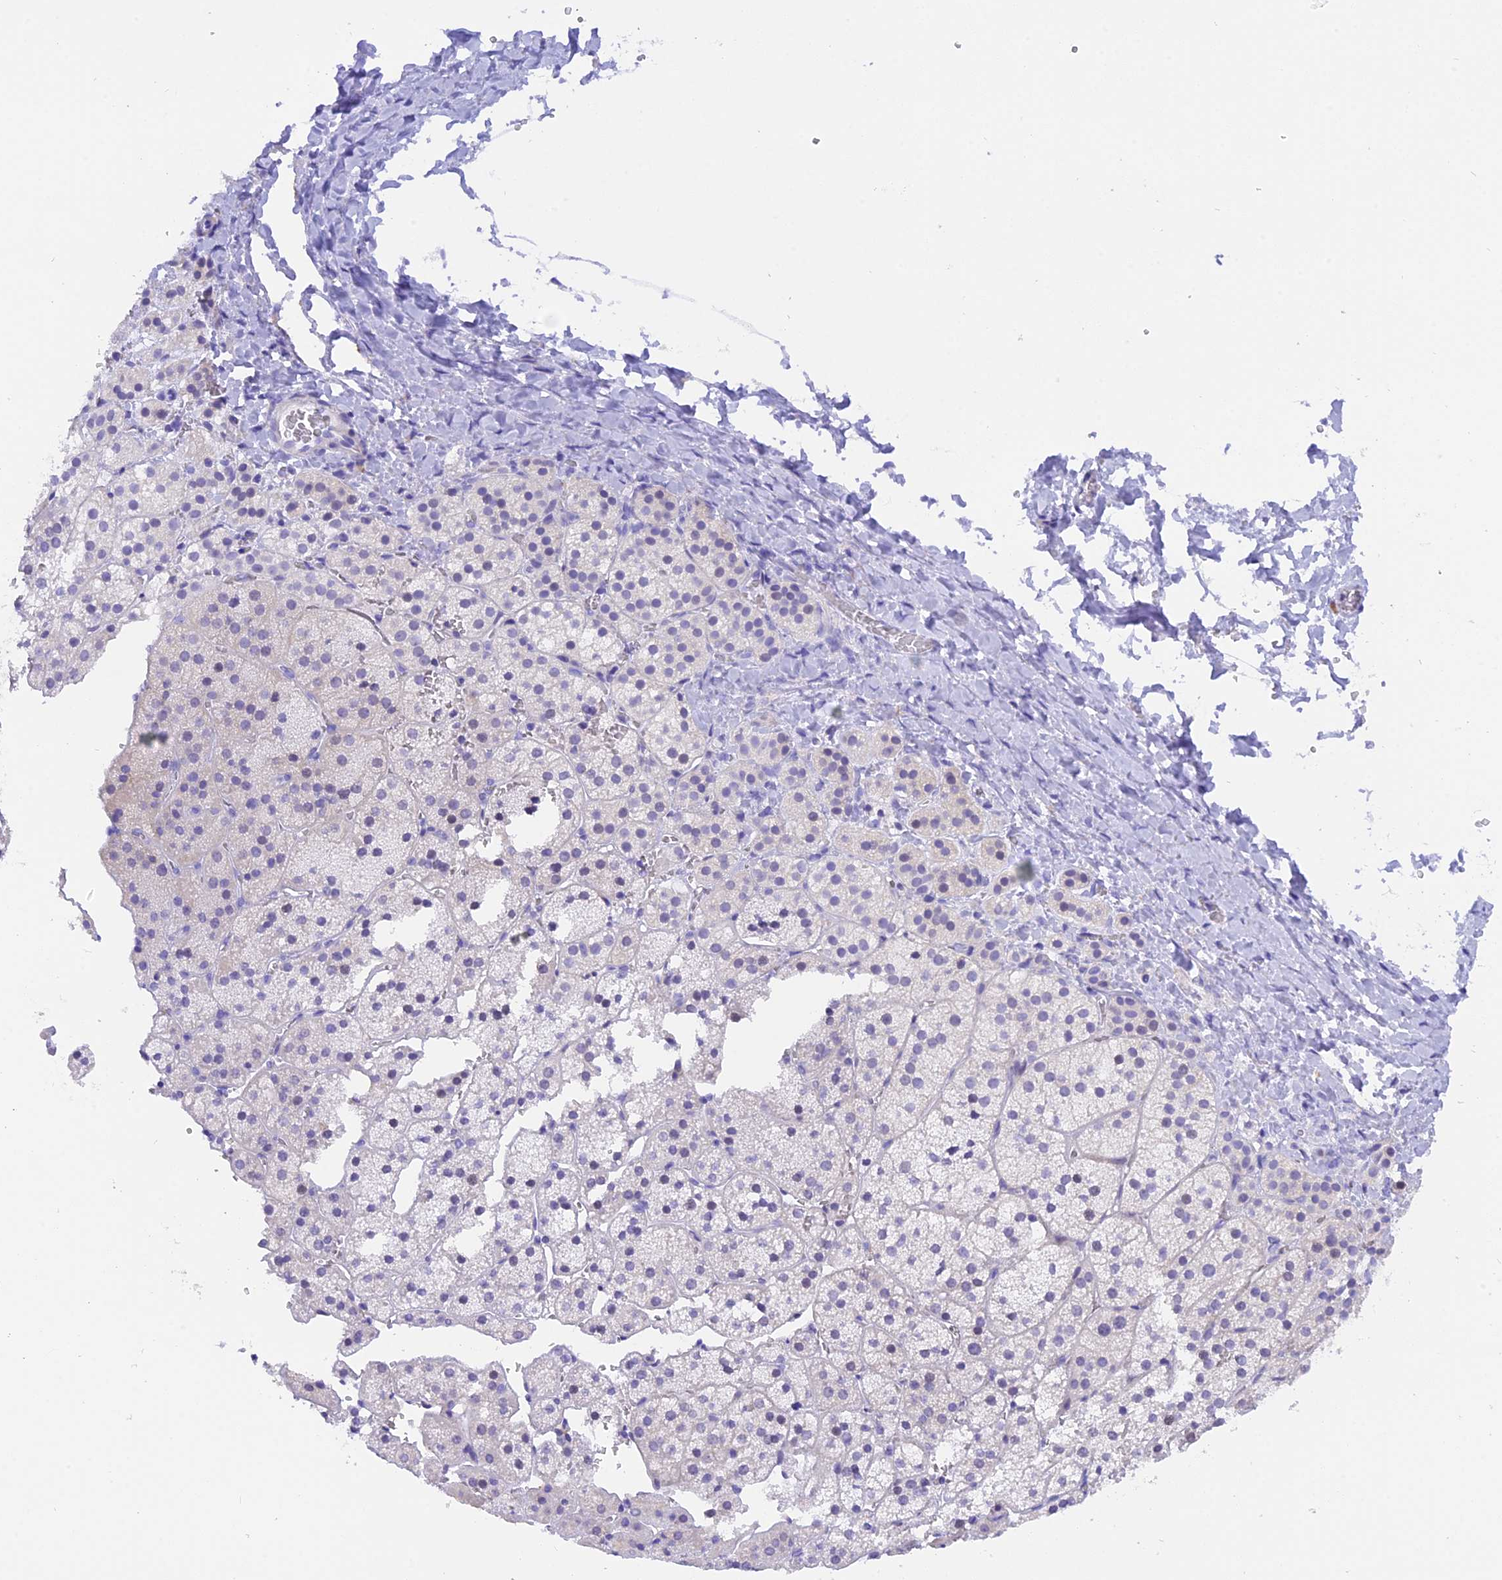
{"staining": {"intensity": "negative", "quantity": "none", "location": "none"}, "tissue": "adrenal gland", "cell_type": "Glandular cells", "image_type": "normal", "snomed": [{"axis": "morphology", "description": "Normal tissue, NOS"}, {"axis": "topography", "description": "Adrenal gland"}], "caption": "Protein analysis of normal adrenal gland displays no significant staining in glandular cells.", "gene": "COL6A5", "patient": {"sex": "female", "age": 44}}